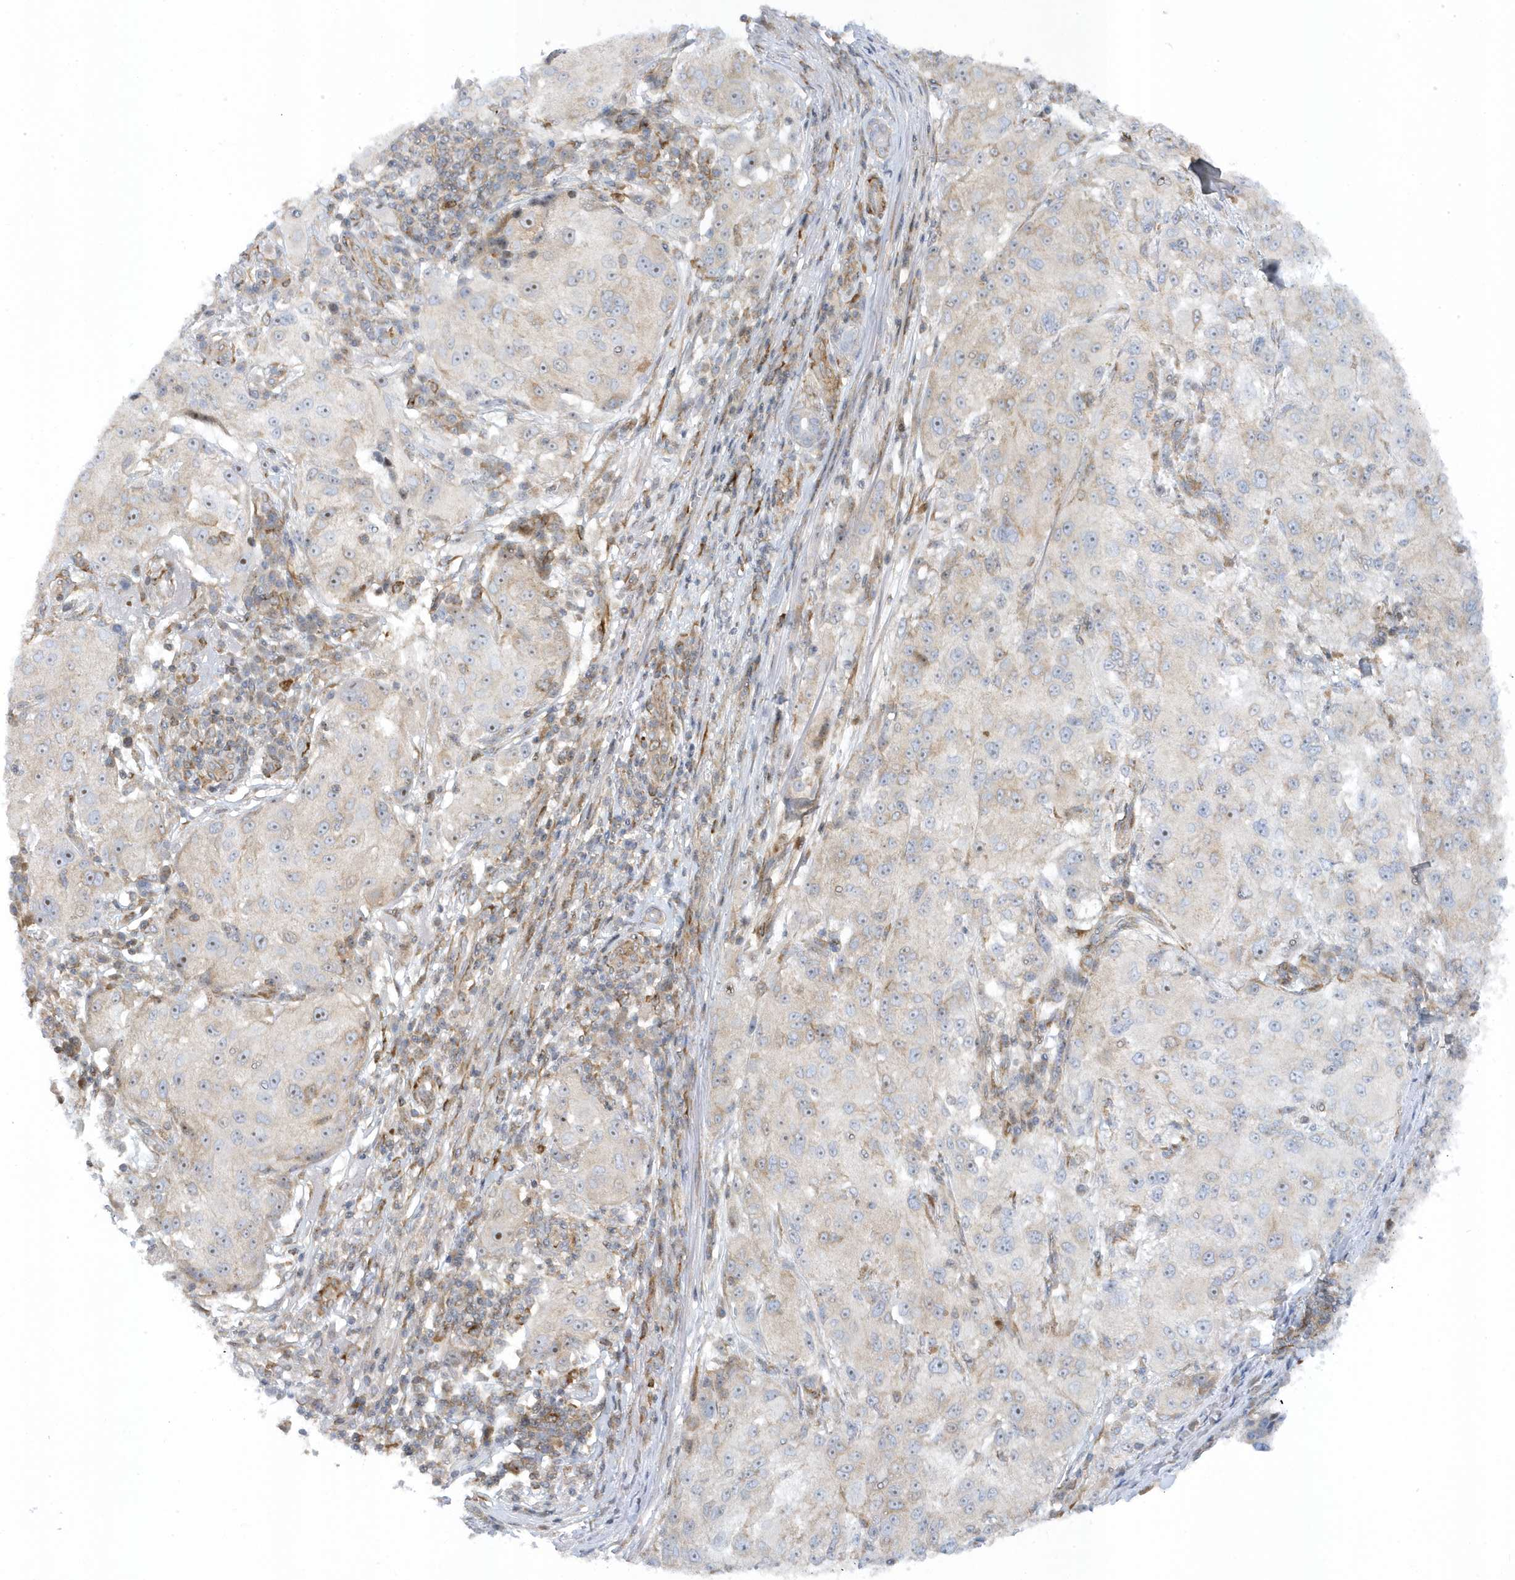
{"staining": {"intensity": "moderate", "quantity": "<25%", "location": "nuclear"}, "tissue": "melanoma", "cell_type": "Tumor cells", "image_type": "cancer", "snomed": [{"axis": "morphology", "description": "Necrosis, NOS"}, {"axis": "morphology", "description": "Malignant melanoma, NOS"}, {"axis": "topography", "description": "Skin"}], "caption": "This is a histology image of immunohistochemistry staining of melanoma, which shows moderate expression in the nuclear of tumor cells.", "gene": "MAP7D3", "patient": {"sex": "female", "age": 87}}